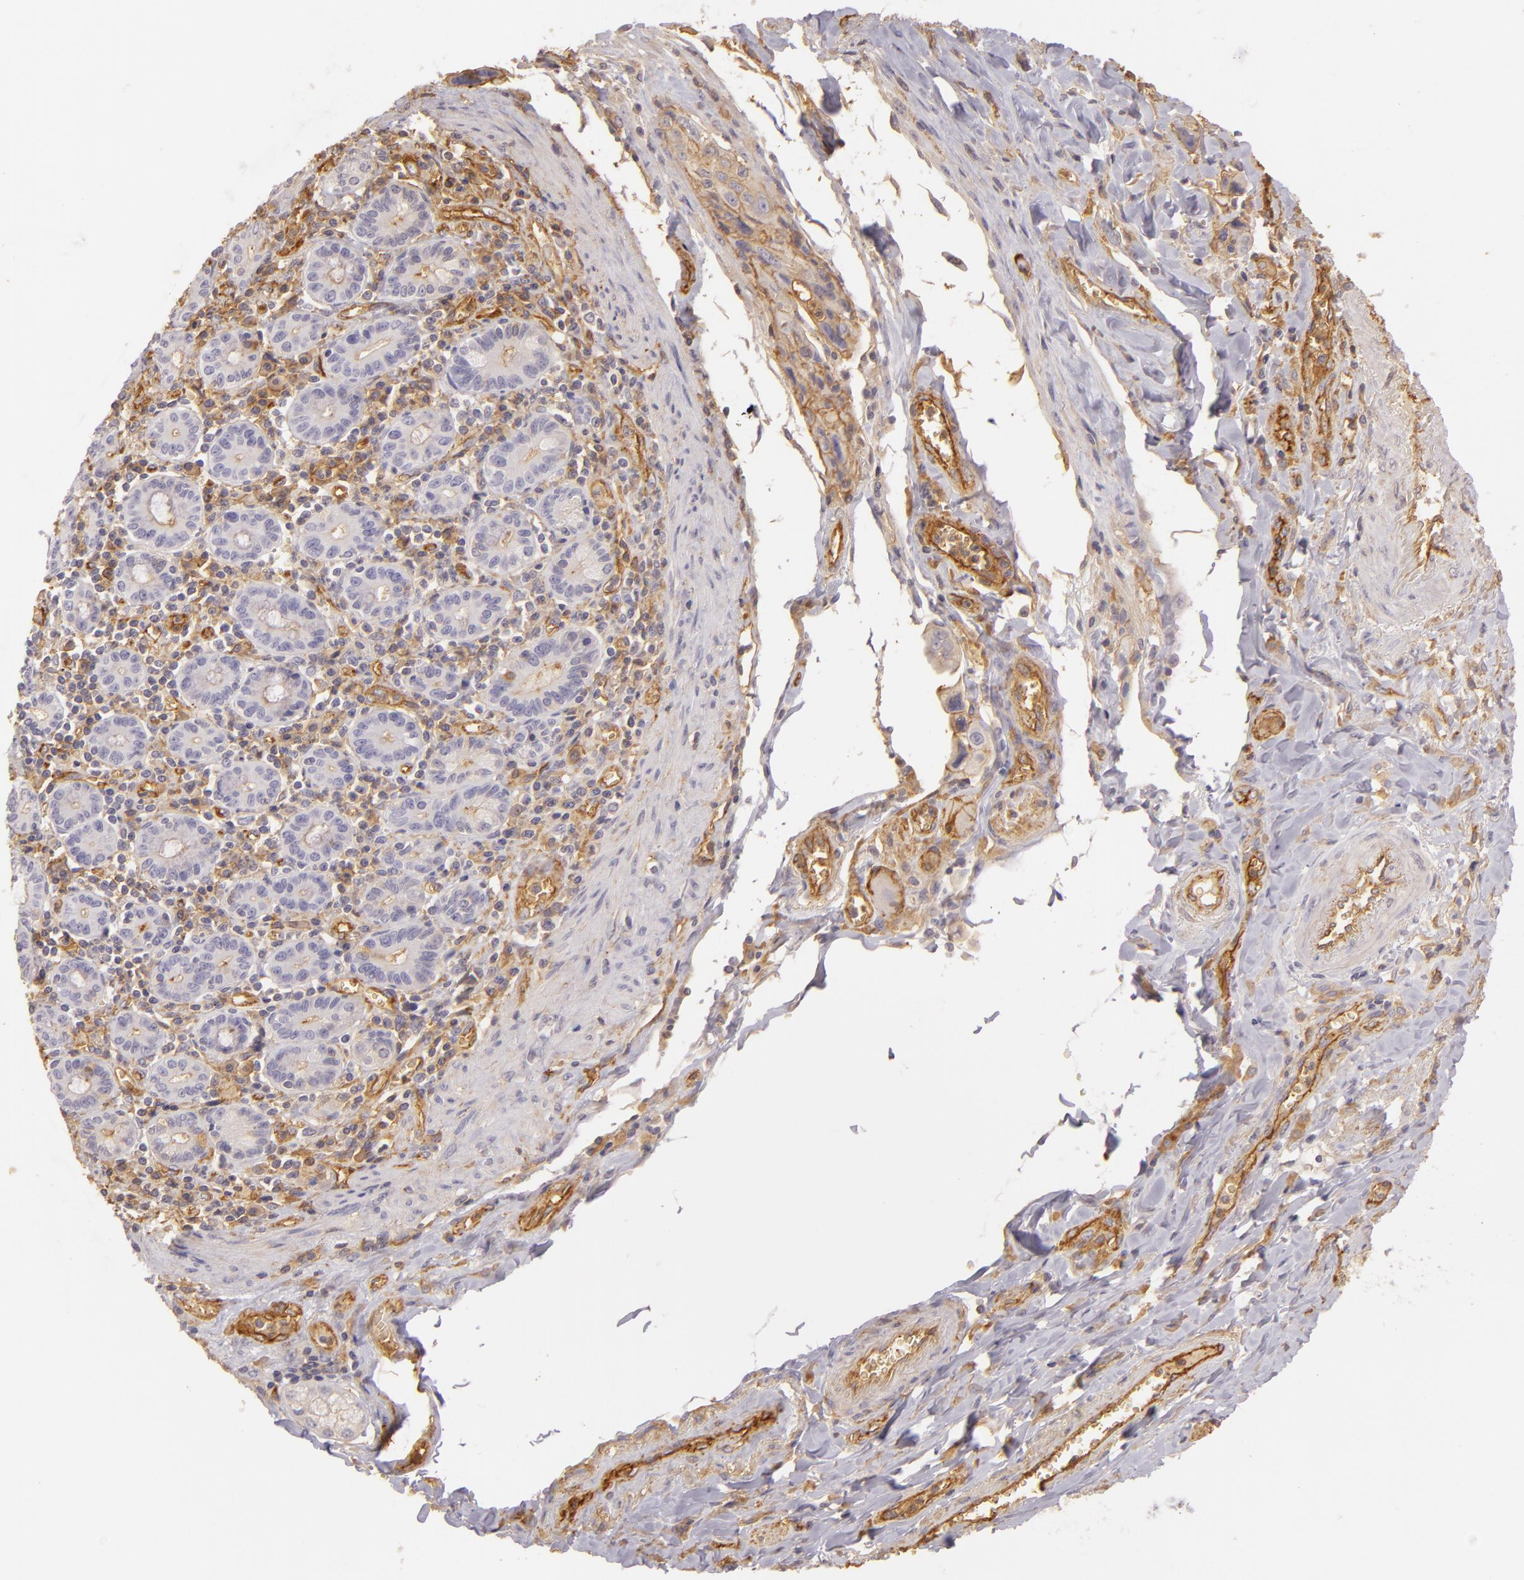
{"staining": {"intensity": "weak", "quantity": "25%-75%", "location": "cytoplasmic/membranous"}, "tissue": "pancreatic cancer", "cell_type": "Tumor cells", "image_type": "cancer", "snomed": [{"axis": "morphology", "description": "Adenocarcinoma, NOS"}, {"axis": "topography", "description": "Pancreas"}], "caption": "Pancreatic cancer stained with a protein marker shows weak staining in tumor cells.", "gene": "CD59", "patient": {"sex": "male", "age": 77}}